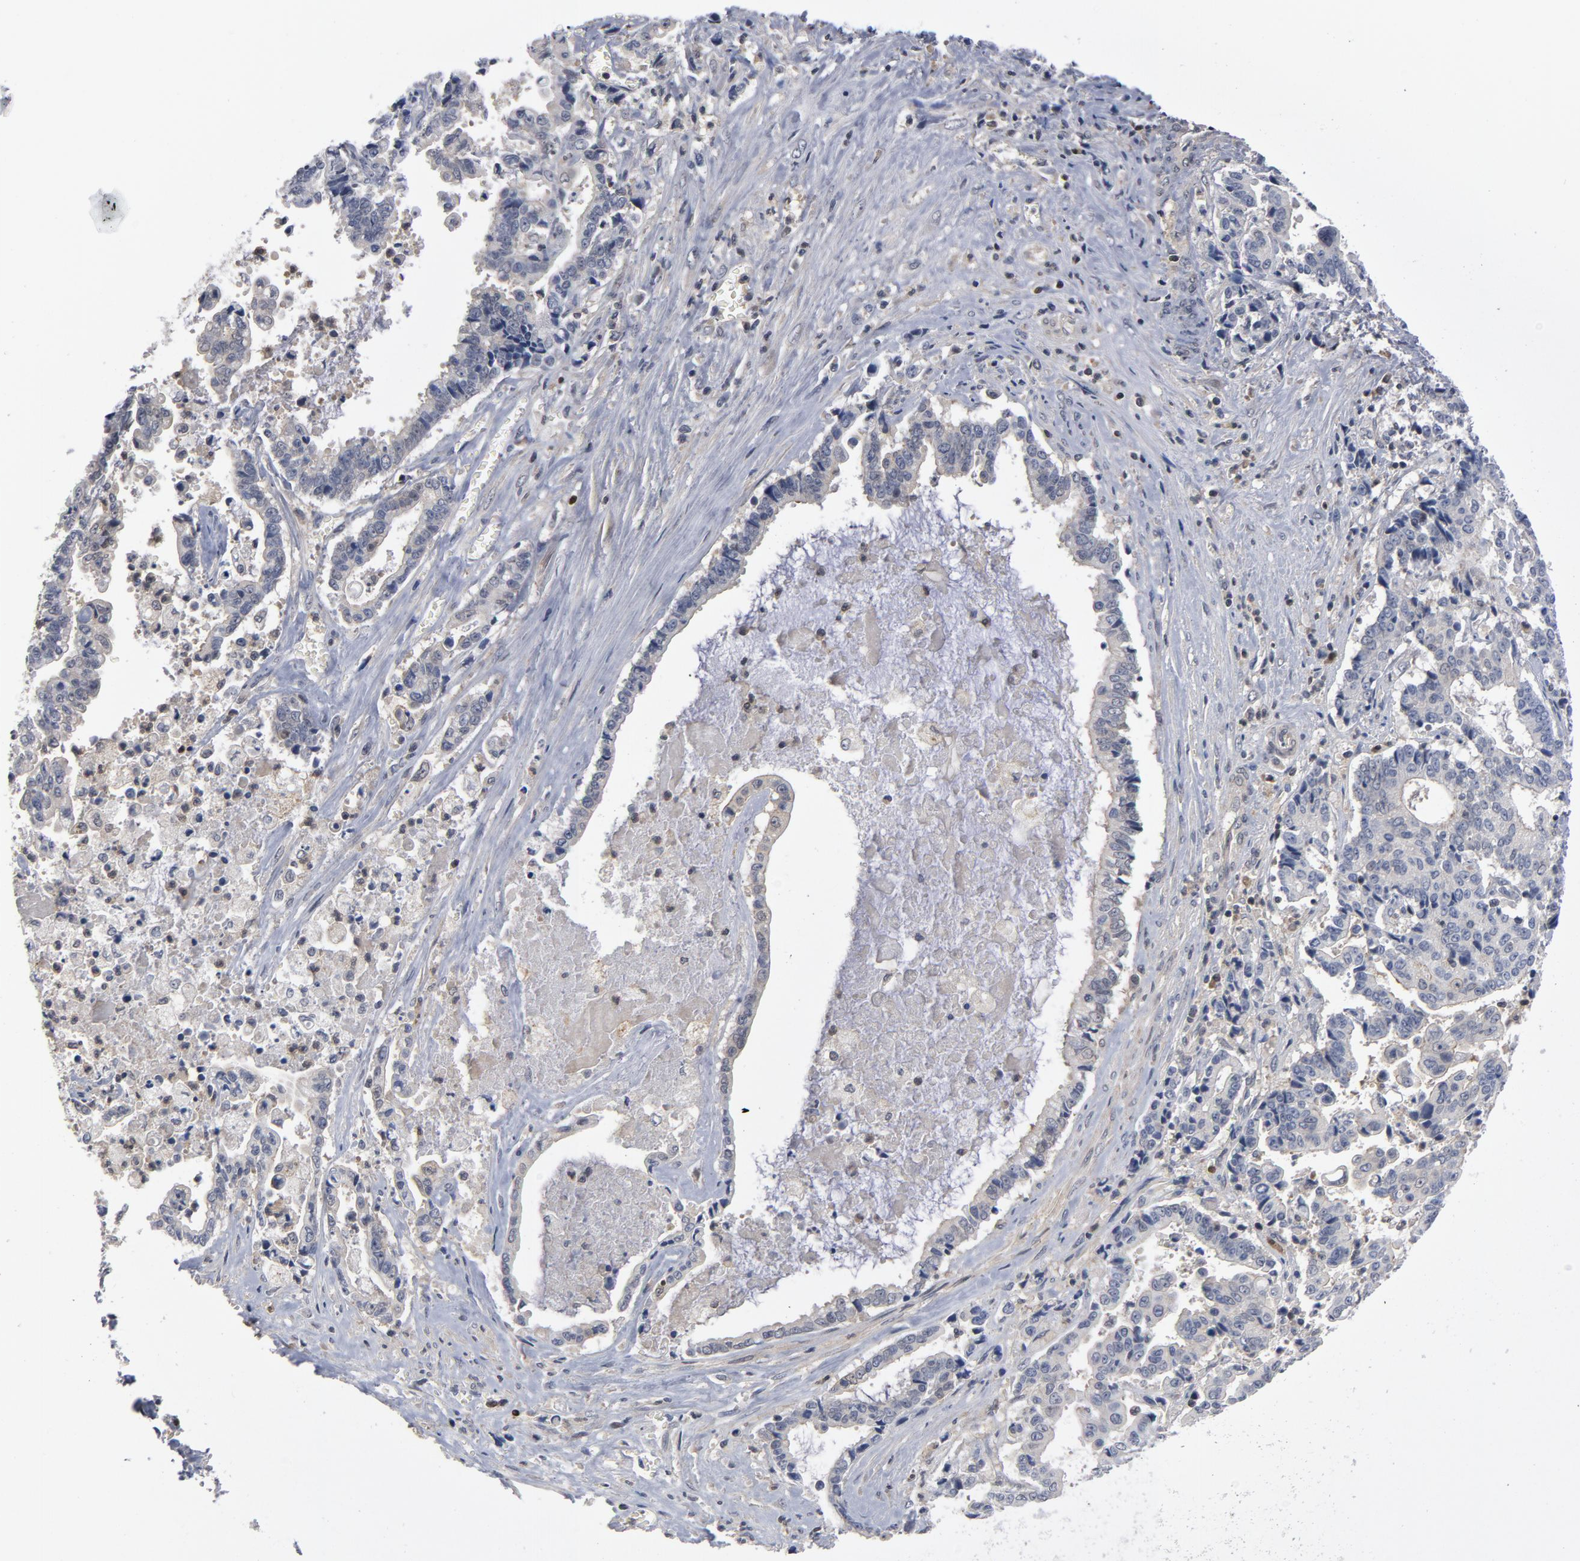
{"staining": {"intensity": "weak", "quantity": ">75%", "location": "cytoplasmic/membranous"}, "tissue": "liver cancer", "cell_type": "Tumor cells", "image_type": "cancer", "snomed": [{"axis": "morphology", "description": "Cholangiocarcinoma"}, {"axis": "topography", "description": "Liver"}], "caption": "Protein staining of liver cancer tissue displays weak cytoplasmic/membranous staining in about >75% of tumor cells.", "gene": "TRADD", "patient": {"sex": "male", "age": 57}}